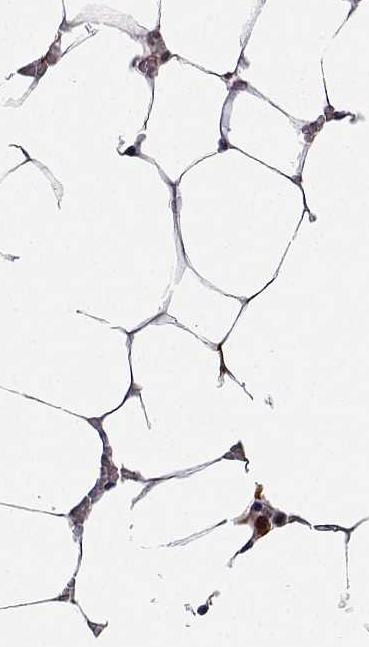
{"staining": {"intensity": "strong", "quantity": "25%-75%", "location": "cytoplasmic/membranous,nuclear"}, "tissue": "bone marrow", "cell_type": "Hematopoietic cells", "image_type": "normal", "snomed": [{"axis": "morphology", "description": "Normal tissue, NOS"}, {"axis": "topography", "description": "Bone marrow"}], "caption": "An immunohistochemistry (IHC) image of normal tissue is shown. Protein staining in brown highlights strong cytoplasmic/membranous,nuclear positivity in bone marrow within hematopoietic cells.", "gene": "PHGDH", "patient": {"sex": "female", "age": 52}}